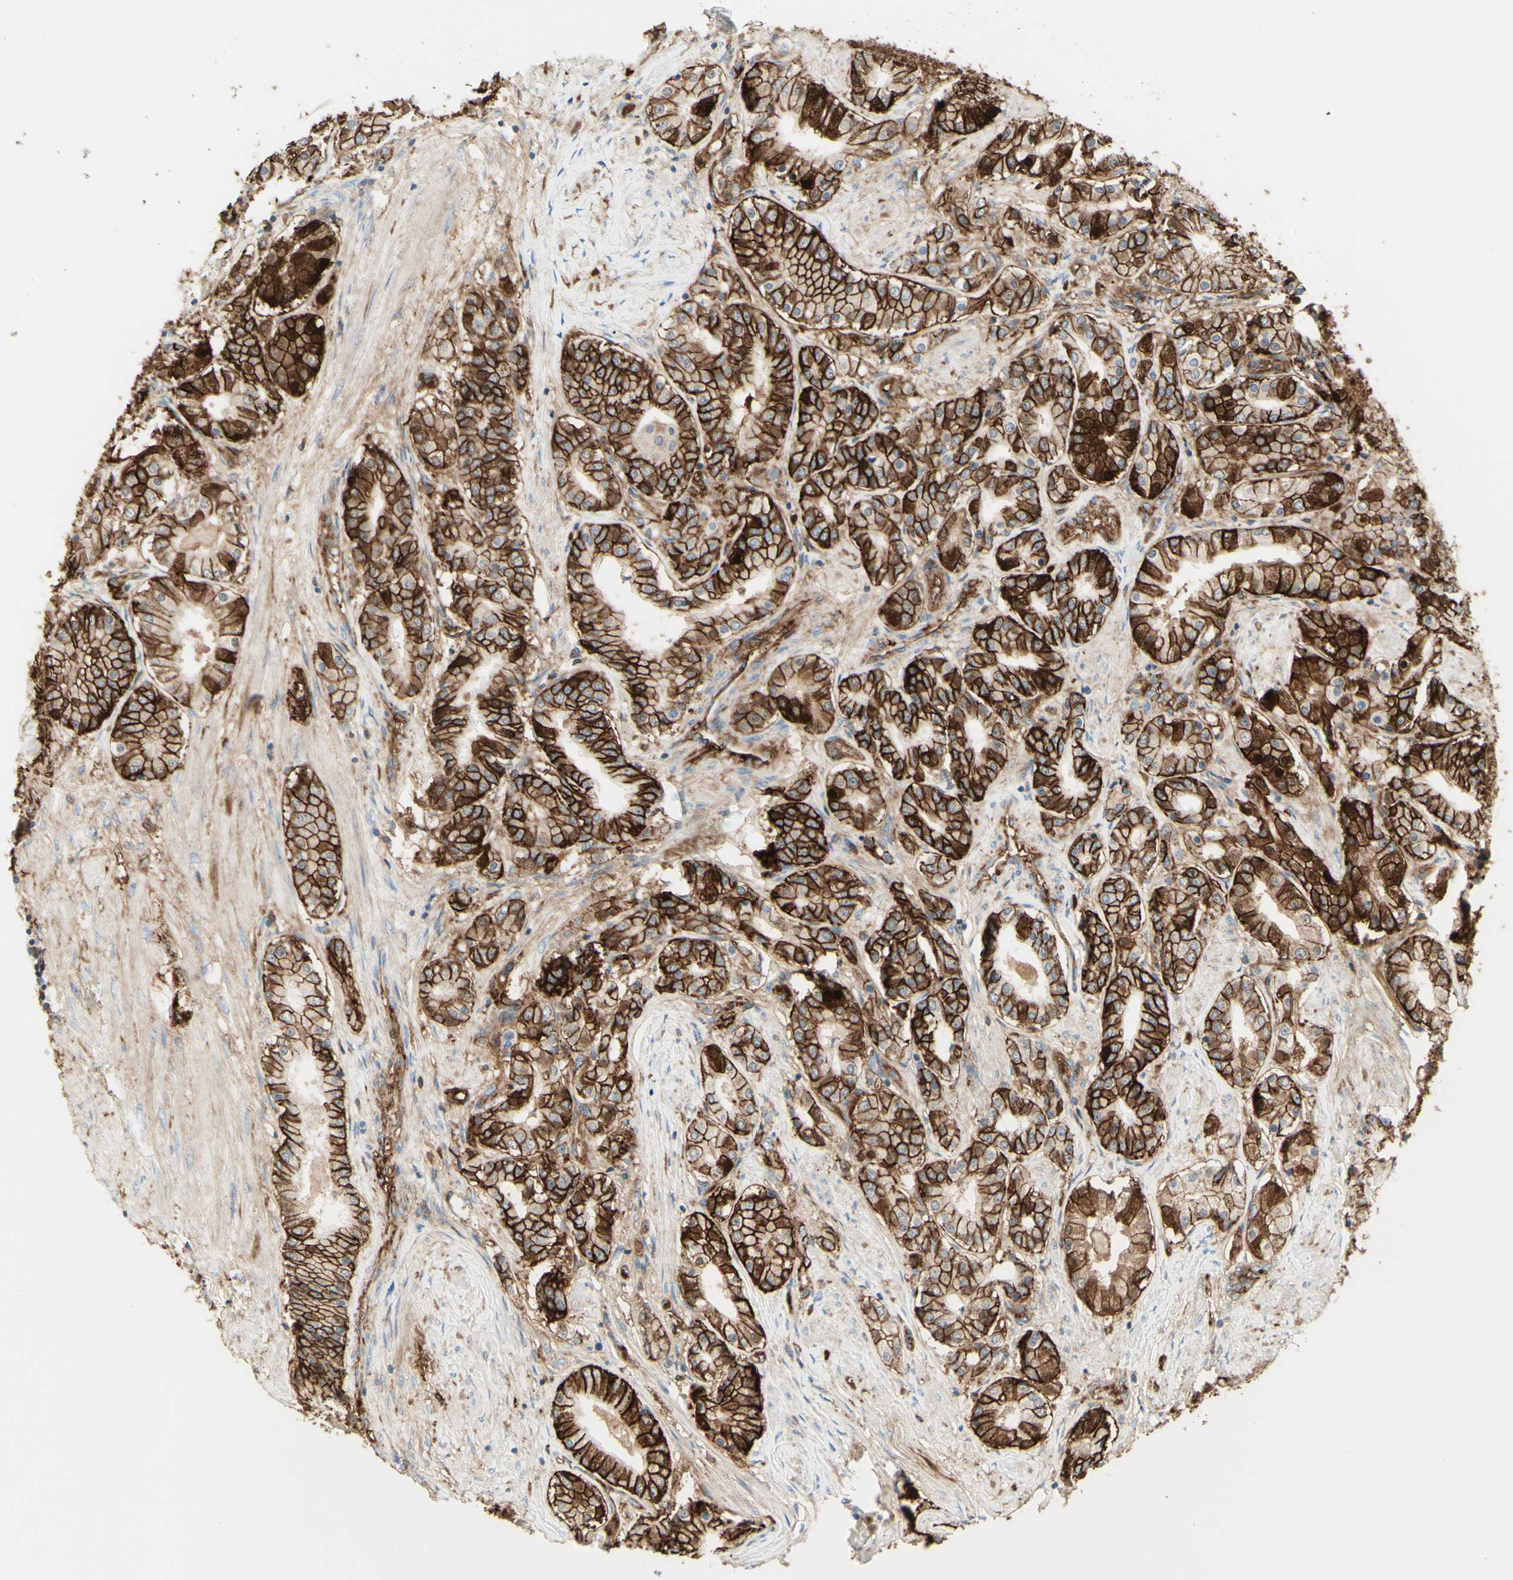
{"staining": {"intensity": "strong", "quantity": ">75%", "location": "cytoplasmic/membranous"}, "tissue": "prostate cancer", "cell_type": "Tumor cells", "image_type": "cancer", "snomed": [{"axis": "morphology", "description": "Adenocarcinoma, Low grade"}, {"axis": "topography", "description": "Prostate"}], "caption": "Prostate low-grade adenocarcinoma was stained to show a protein in brown. There is high levels of strong cytoplasmic/membranous positivity in approximately >75% of tumor cells.", "gene": "ALCAM", "patient": {"sex": "male", "age": 63}}